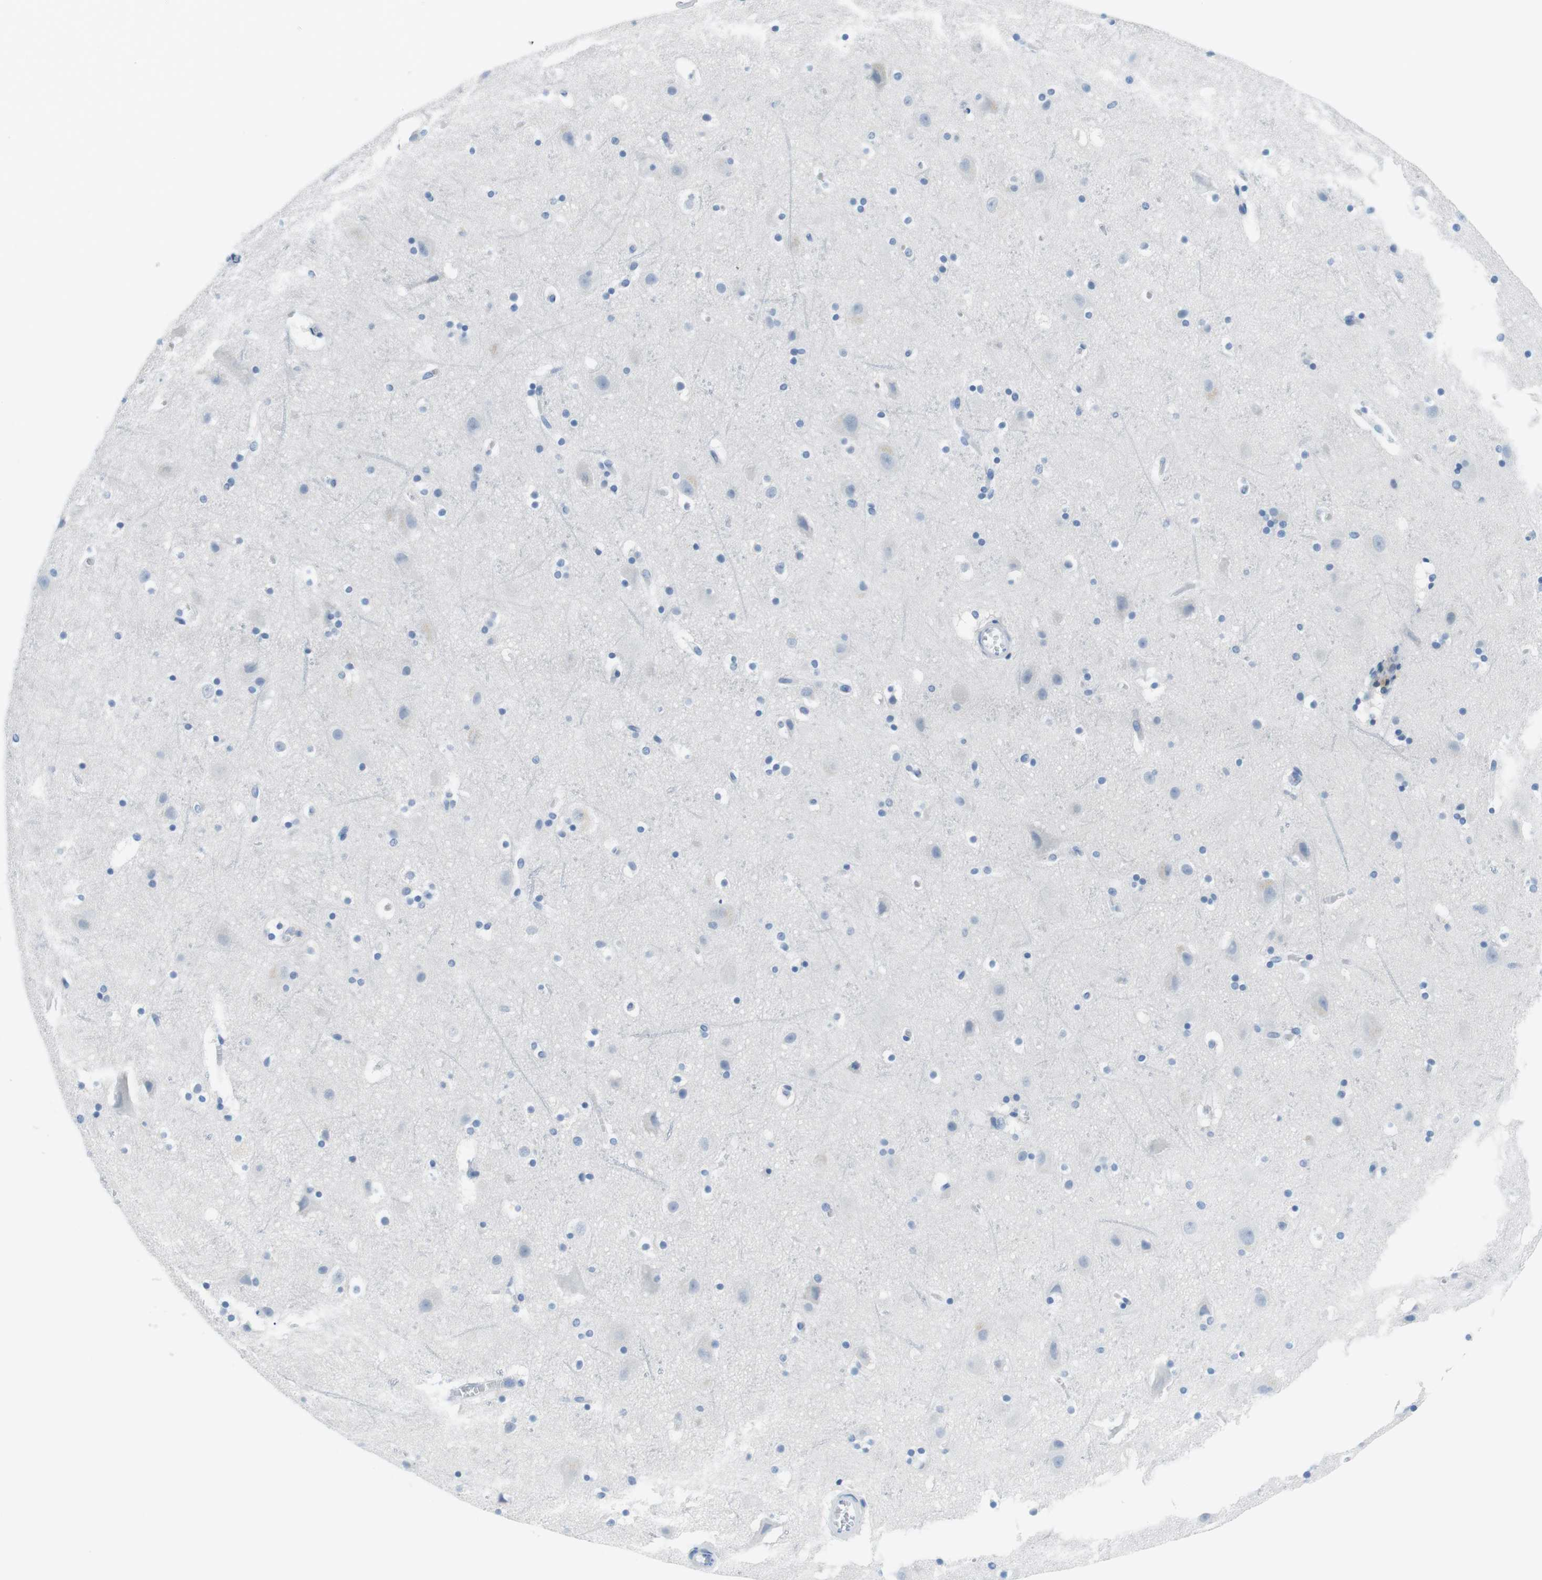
{"staining": {"intensity": "negative", "quantity": "none", "location": "none"}, "tissue": "cerebral cortex", "cell_type": "Endothelial cells", "image_type": "normal", "snomed": [{"axis": "morphology", "description": "Normal tissue, NOS"}, {"axis": "topography", "description": "Cerebral cortex"}], "caption": "Endothelial cells show no significant protein staining in normal cerebral cortex. (Brightfield microscopy of DAB immunohistochemistry at high magnification).", "gene": "TNFRSF4", "patient": {"sex": "male", "age": 45}}